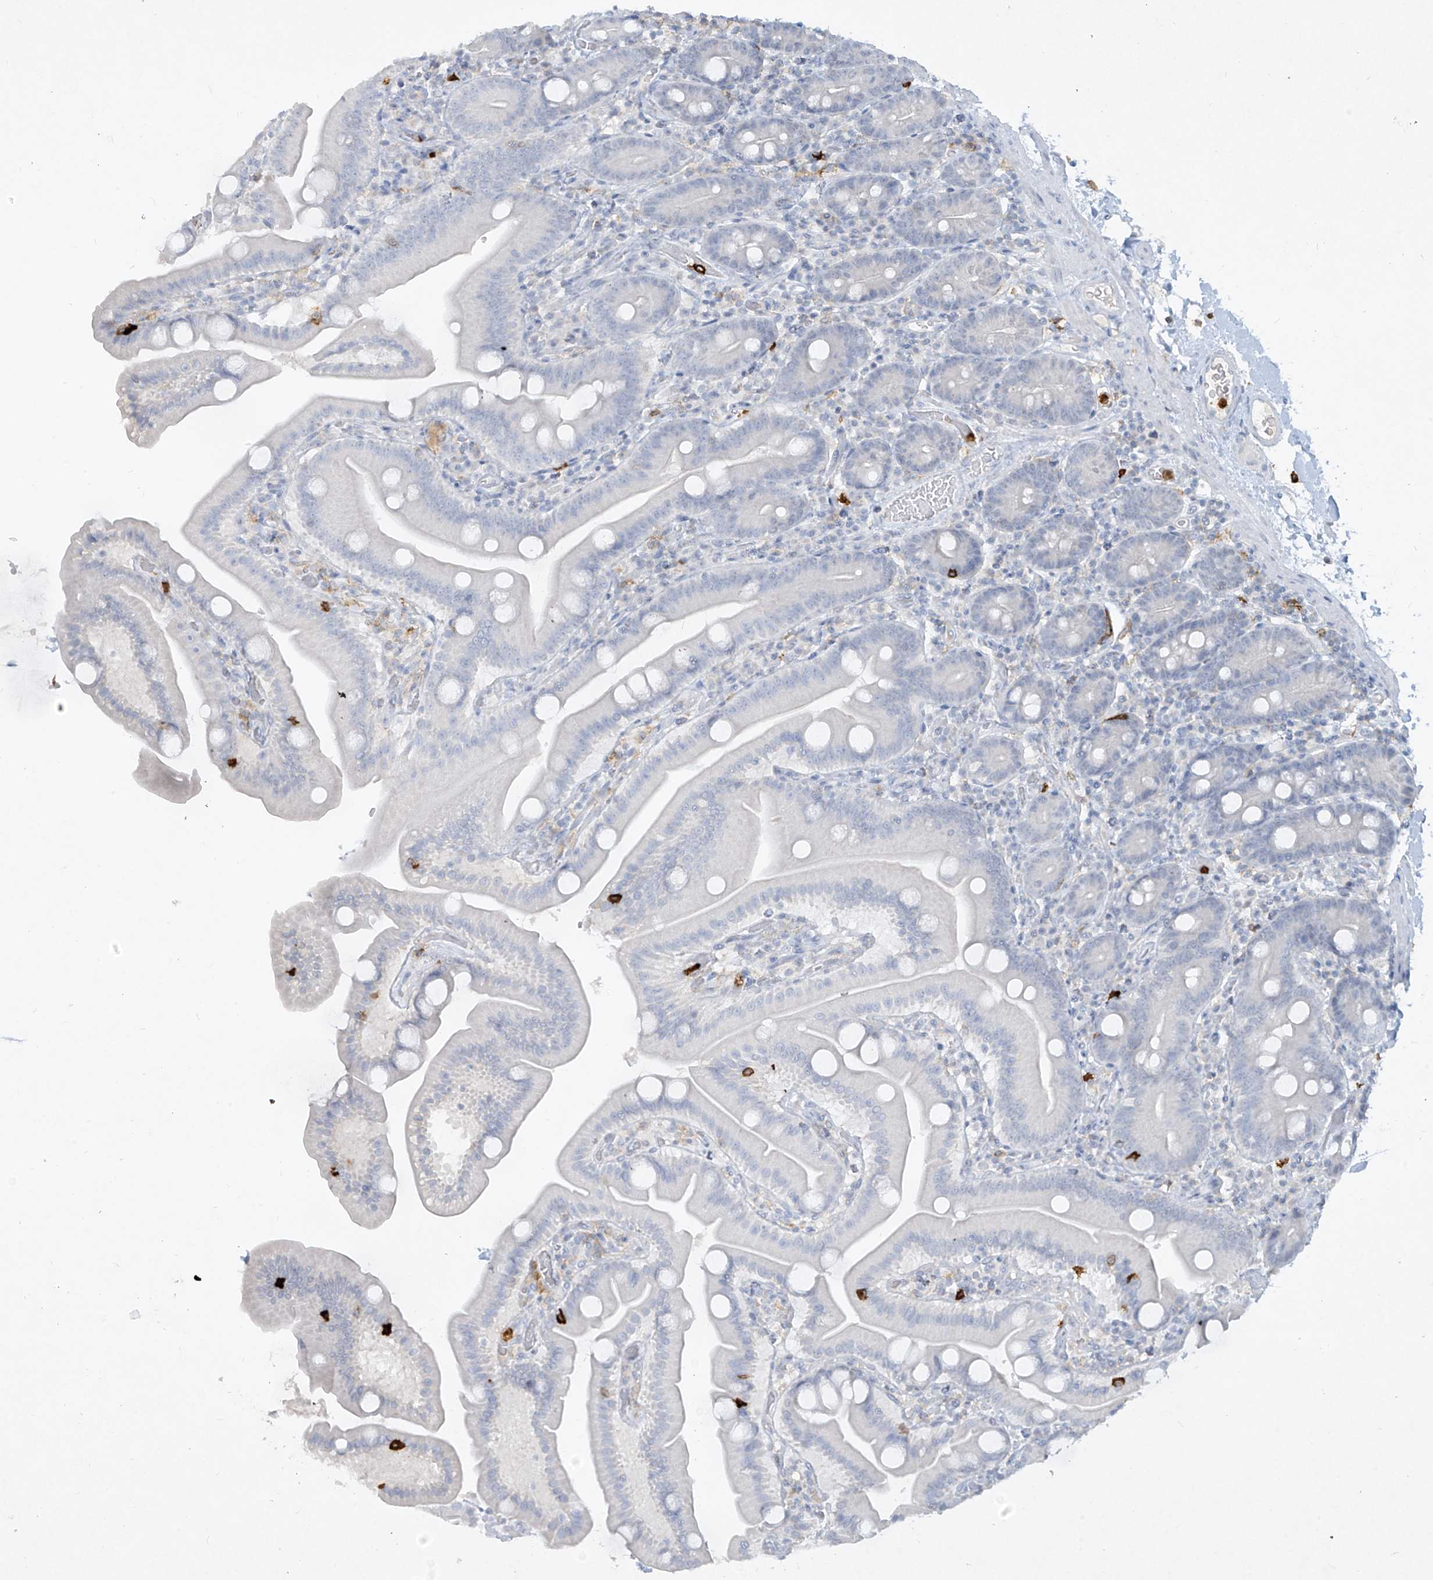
{"staining": {"intensity": "negative", "quantity": "none", "location": "none"}, "tissue": "duodenum", "cell_type": "Glandular cells", "image_type": "normal", "snomed": [{"axis": "morphology", "description": "Normal tissue, NOS"}, {"axis": "topography", "description": "Duodenum"}], "caption": "There is no significant staining in glandular cells of duodenum.", "gene": "FCGR3A", "patient": {"sex": "male", "age": 55}}